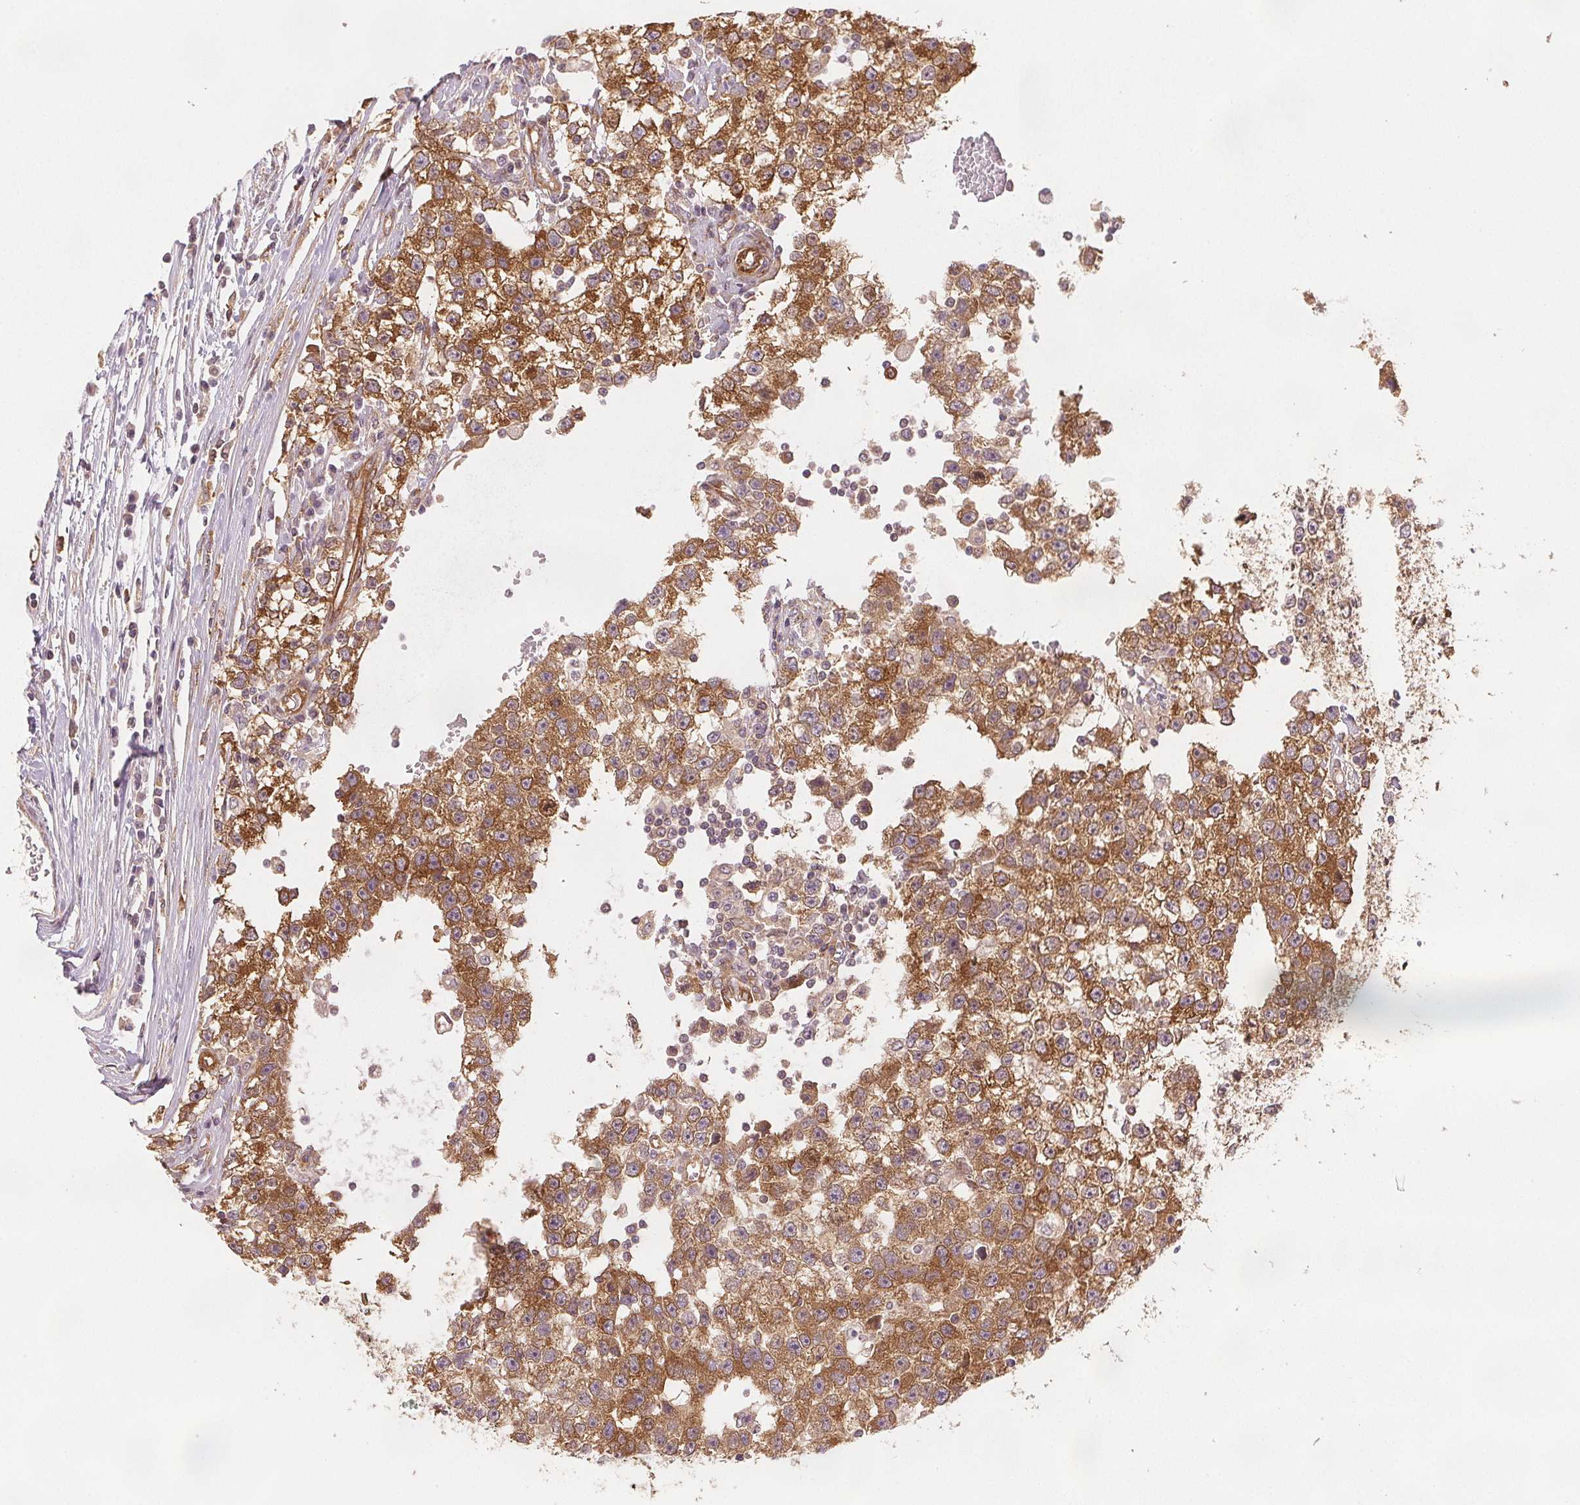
{"staining": {"intensity": "moderate", "quantity": ">75%", "location": "cytoplasmic/membranous"}, "tissue": "testis cancer", "cell_type": "Tumor cells", "image_type": "cancer", "snomed": [{"axis": "morphology", "description": "Seminoma, NOS"}, {"axis": "topography", "description": "Testis"}], "caption": "Seminoma (testis) stained with immunohistochemistry reveals moderate cytoplasmic/membranous staining in about >75% of tumor cells.", "gene": "DIAPH2", "patient": {"sex": "male", "age": 34}}